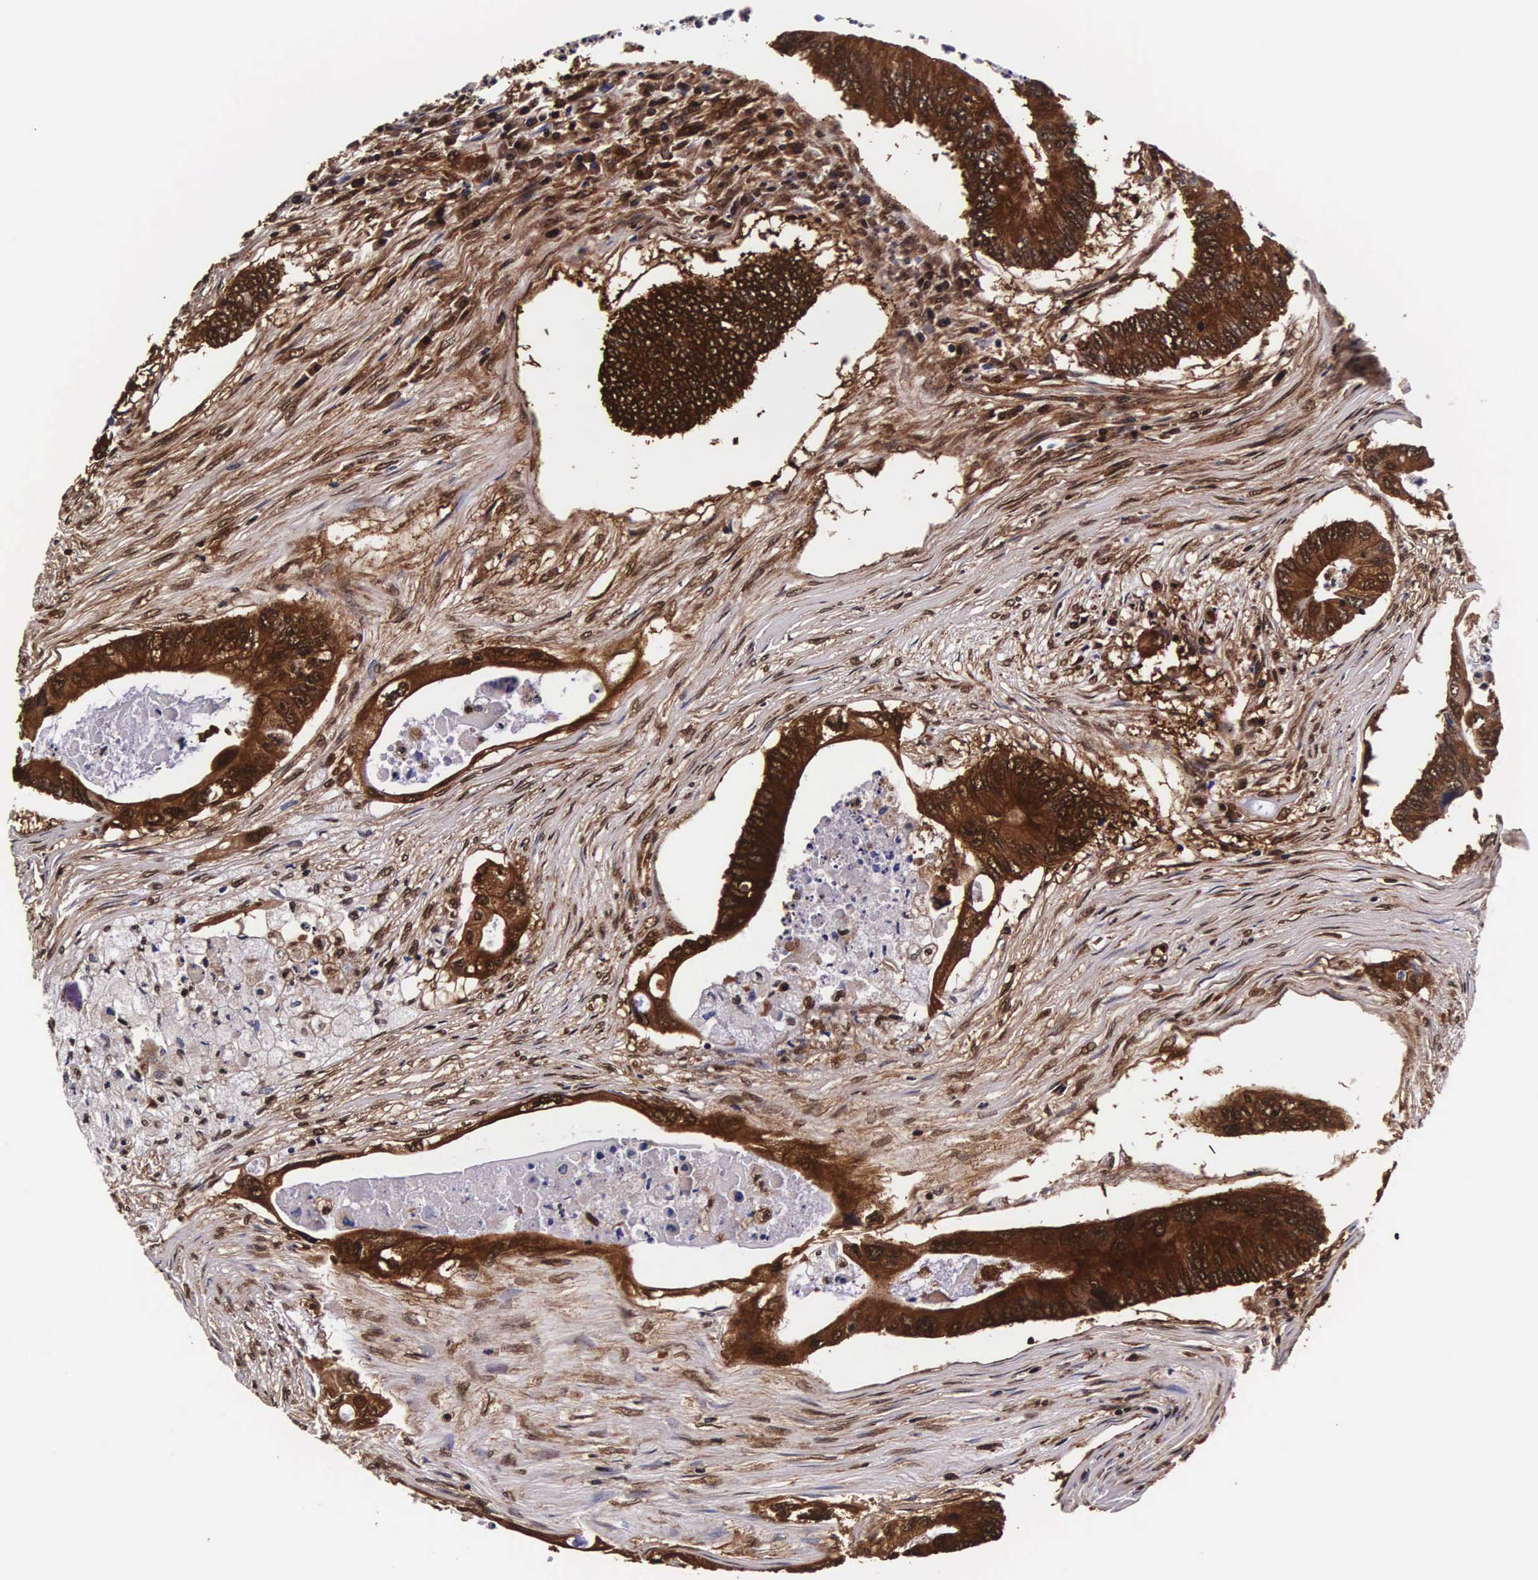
{"staining": {"intensity": "strong", "quantity": ">75%", "location": "cytoplasmic/membranous,nuclear"}, "tissue": "colorectal cancer", "cell_type": "Tumor cells", "image_type": "cancer", "snomed": [{"axis": "morphology", "description": "Adenocarcinoma, NOS"}, {"axis": "topography", "description": "Colon"}], "caption": "This image reveals colorectal cancer stained with IHC to label a protein in brown. The cytoplasmic/membranous and nuclear of tumor cells show strong positivity for the protein. Nuclei are counter-stained blue.", "gene": "TECPR2", "patient": {"sex": "male", "age": 65}}